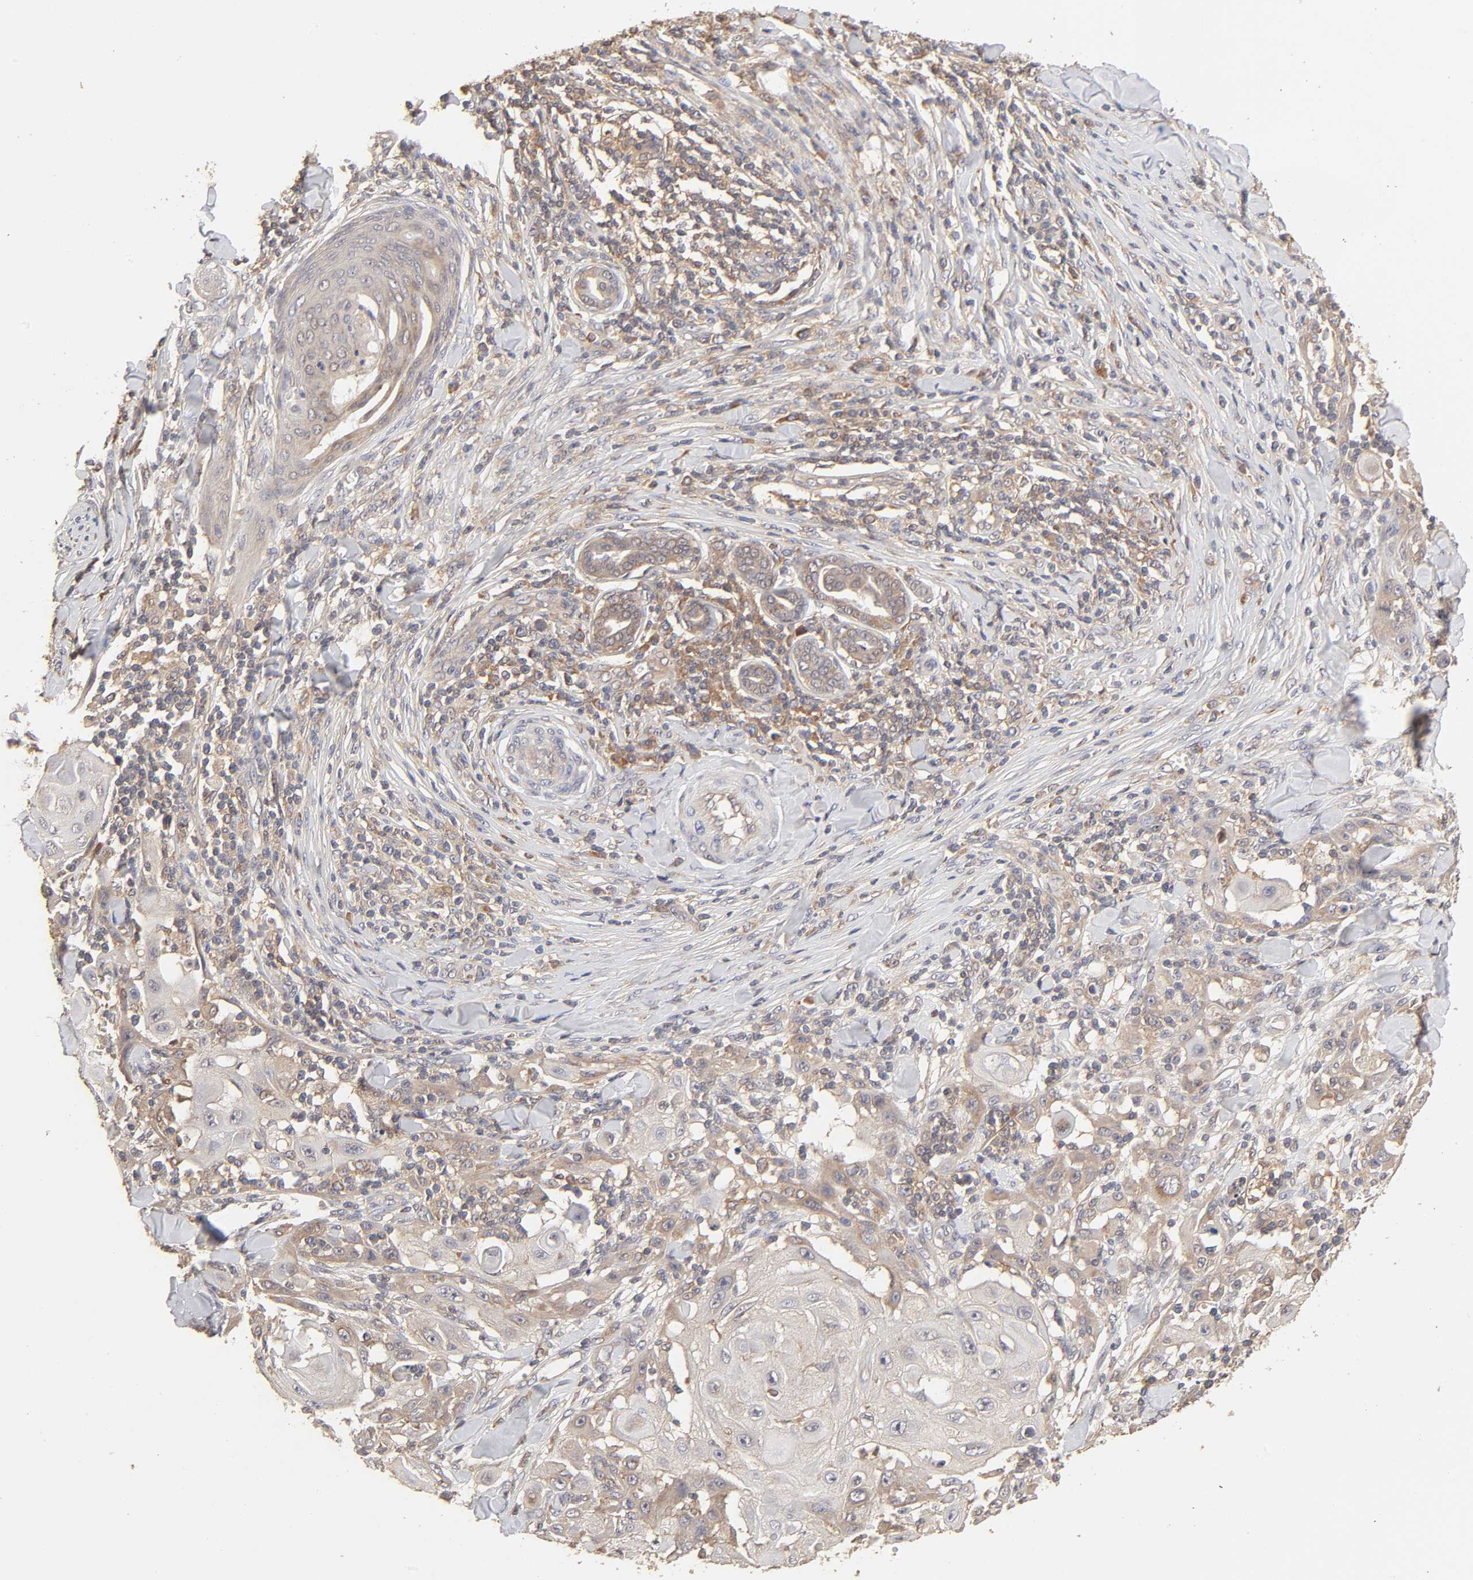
{"staining": {"intensity": "weak", "quantity": "<25%", "location": "cytoplasmic/membranous"}, "tissue": "skin cancer", "cell_type": "Tumor cells", "image_type": "cancer", "snomed": [{"axis": "morphology", "description": "Squamous cell carcinoma, NOS"}, {"axis": "topography", "description": "Skin"}], "caption": "The micrograph reveals no significant expression in tumor cells of skin cancer (squamous cell carcinoma). (DAB immunohistochemistry visualized using brightfield microscopy, high magnification).", "gene": "AP1G2", "patient": {"sex": "male", "age": 24}}